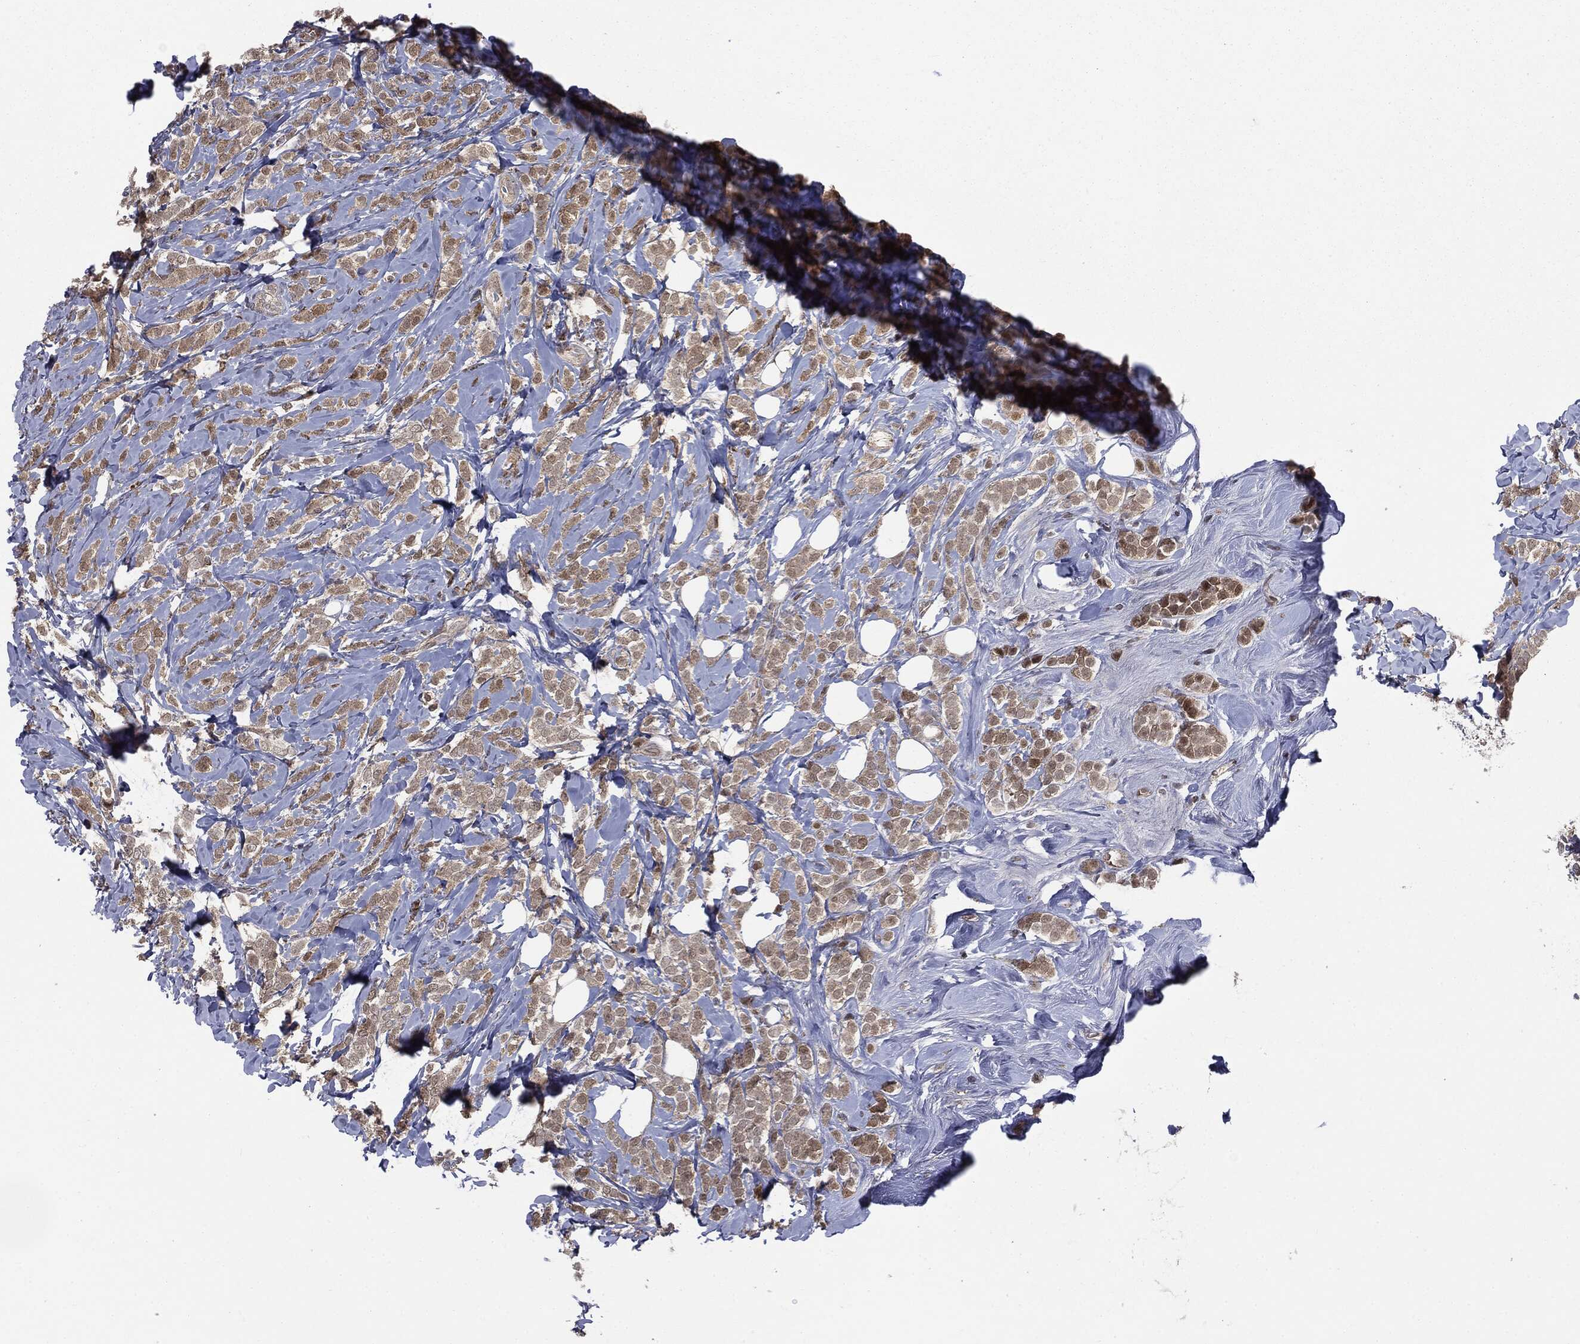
{"staining": {"intensity": "weak", "quantity": "25%-75%", "location": "cytoplasmic/membranous"}, "tissue": "breast cancer", "cell_type": "Tumor cells", "image_type": "cancer", "snomed": [{"axis": "morphology", "description": "Lobular carcinoma"}, {"axis": "topography", "description": "Breast"}], "caption": "The image displays immunohistochemical staining of breast lobular carcinoma. There is weak cytoplasmic/membranous staining is appreciated in about 25%-75% of tumor cells.", "gene": "PTPA", "patient": {"sex": "female", "age": 49}}